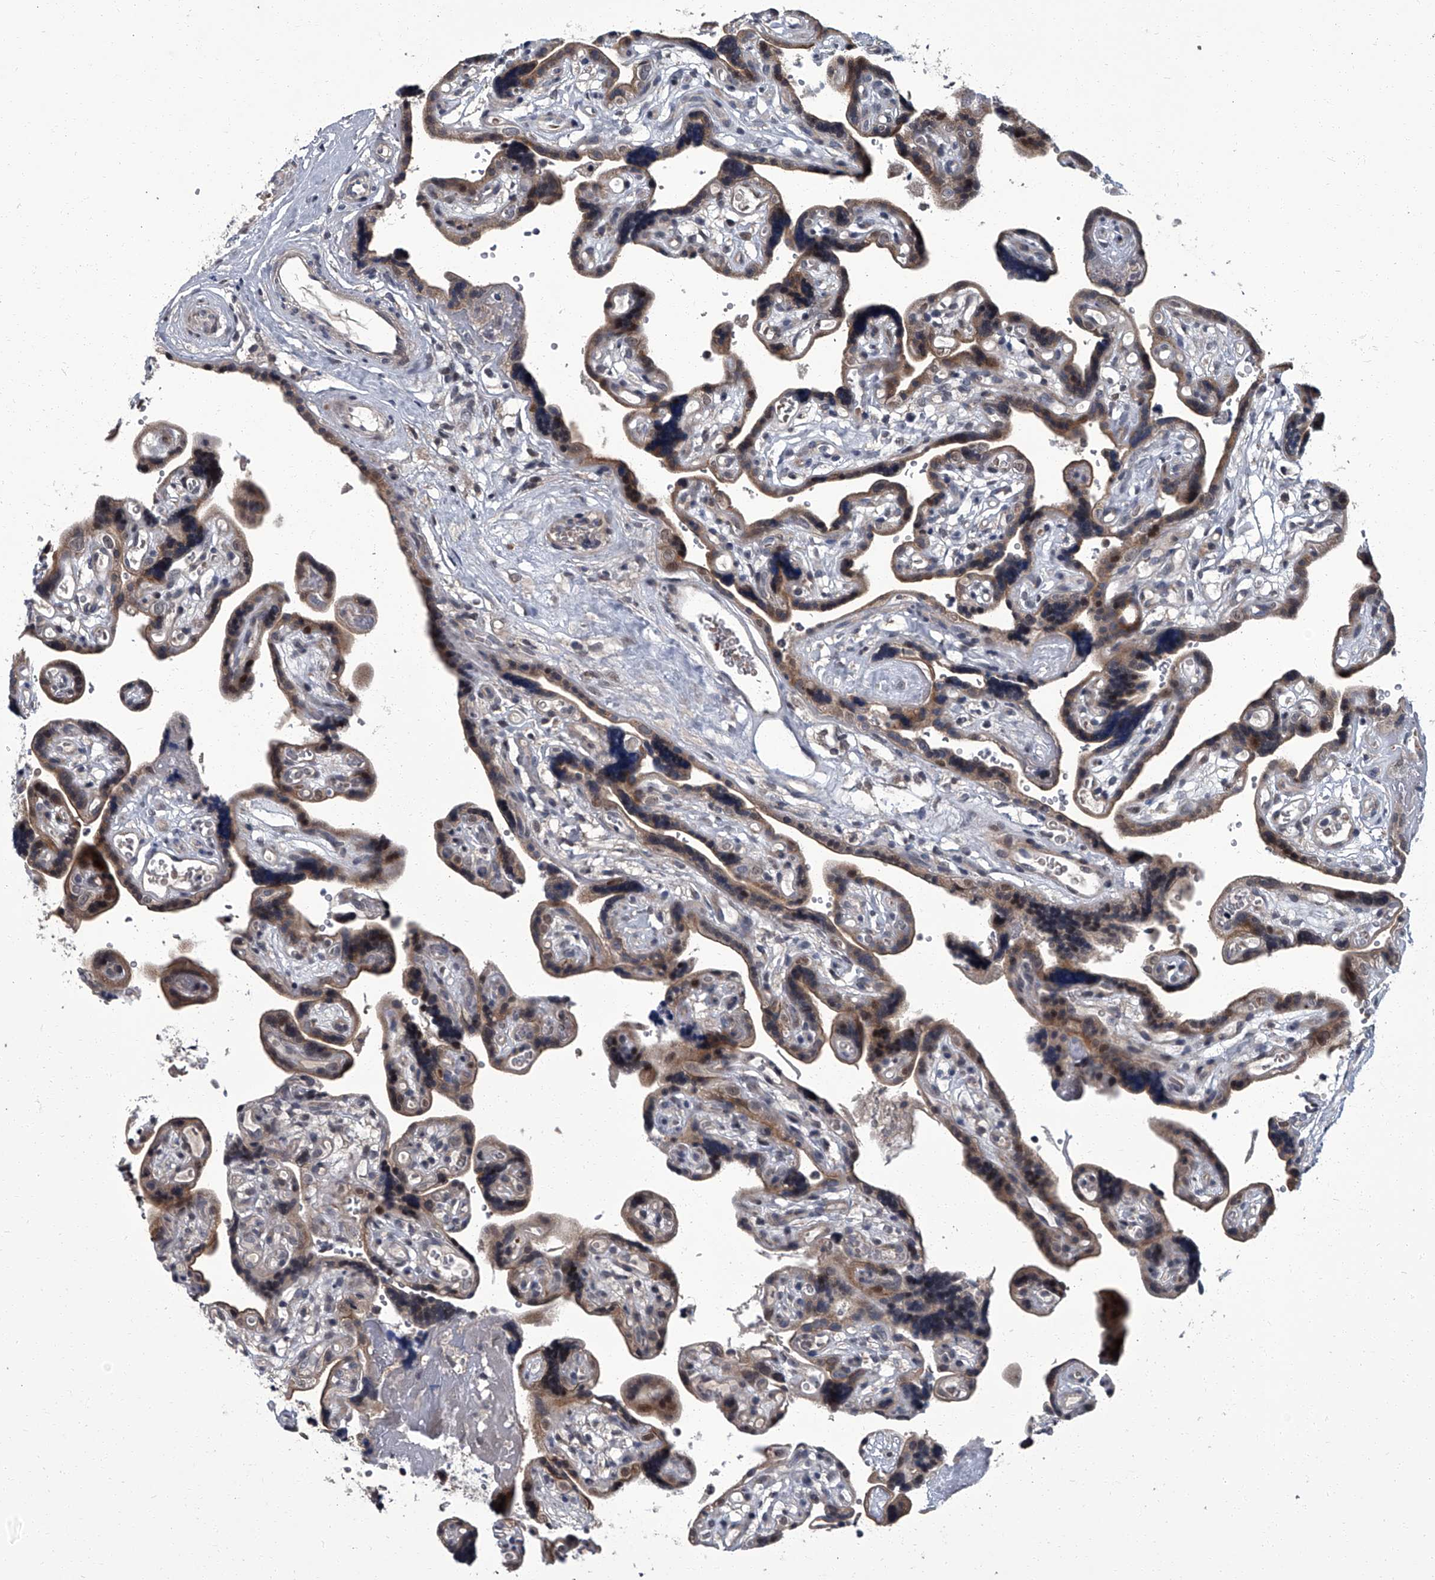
{"staining": {"intensity": "moderate", "quantity": ">75%", "location": "cytoplasmic/membranous,nuclear"}, "tissue": "placenta", "cell_type": "Decidual cells", "image_type": "normal", "snomed": [{"axis": "morphology", "description": "Normal tissue, NOS"}, {"axis": "topography", "description": "Placenta"}], "caption": "DAB immunohistochemical staining of unremarkable placenta shows moderate cytoplasmic/membranous,nuclear protein positivity in approximately >75% of decidual cells.", "gene": "ZNF274", "patient": {"sex": "female", "age": 30}}